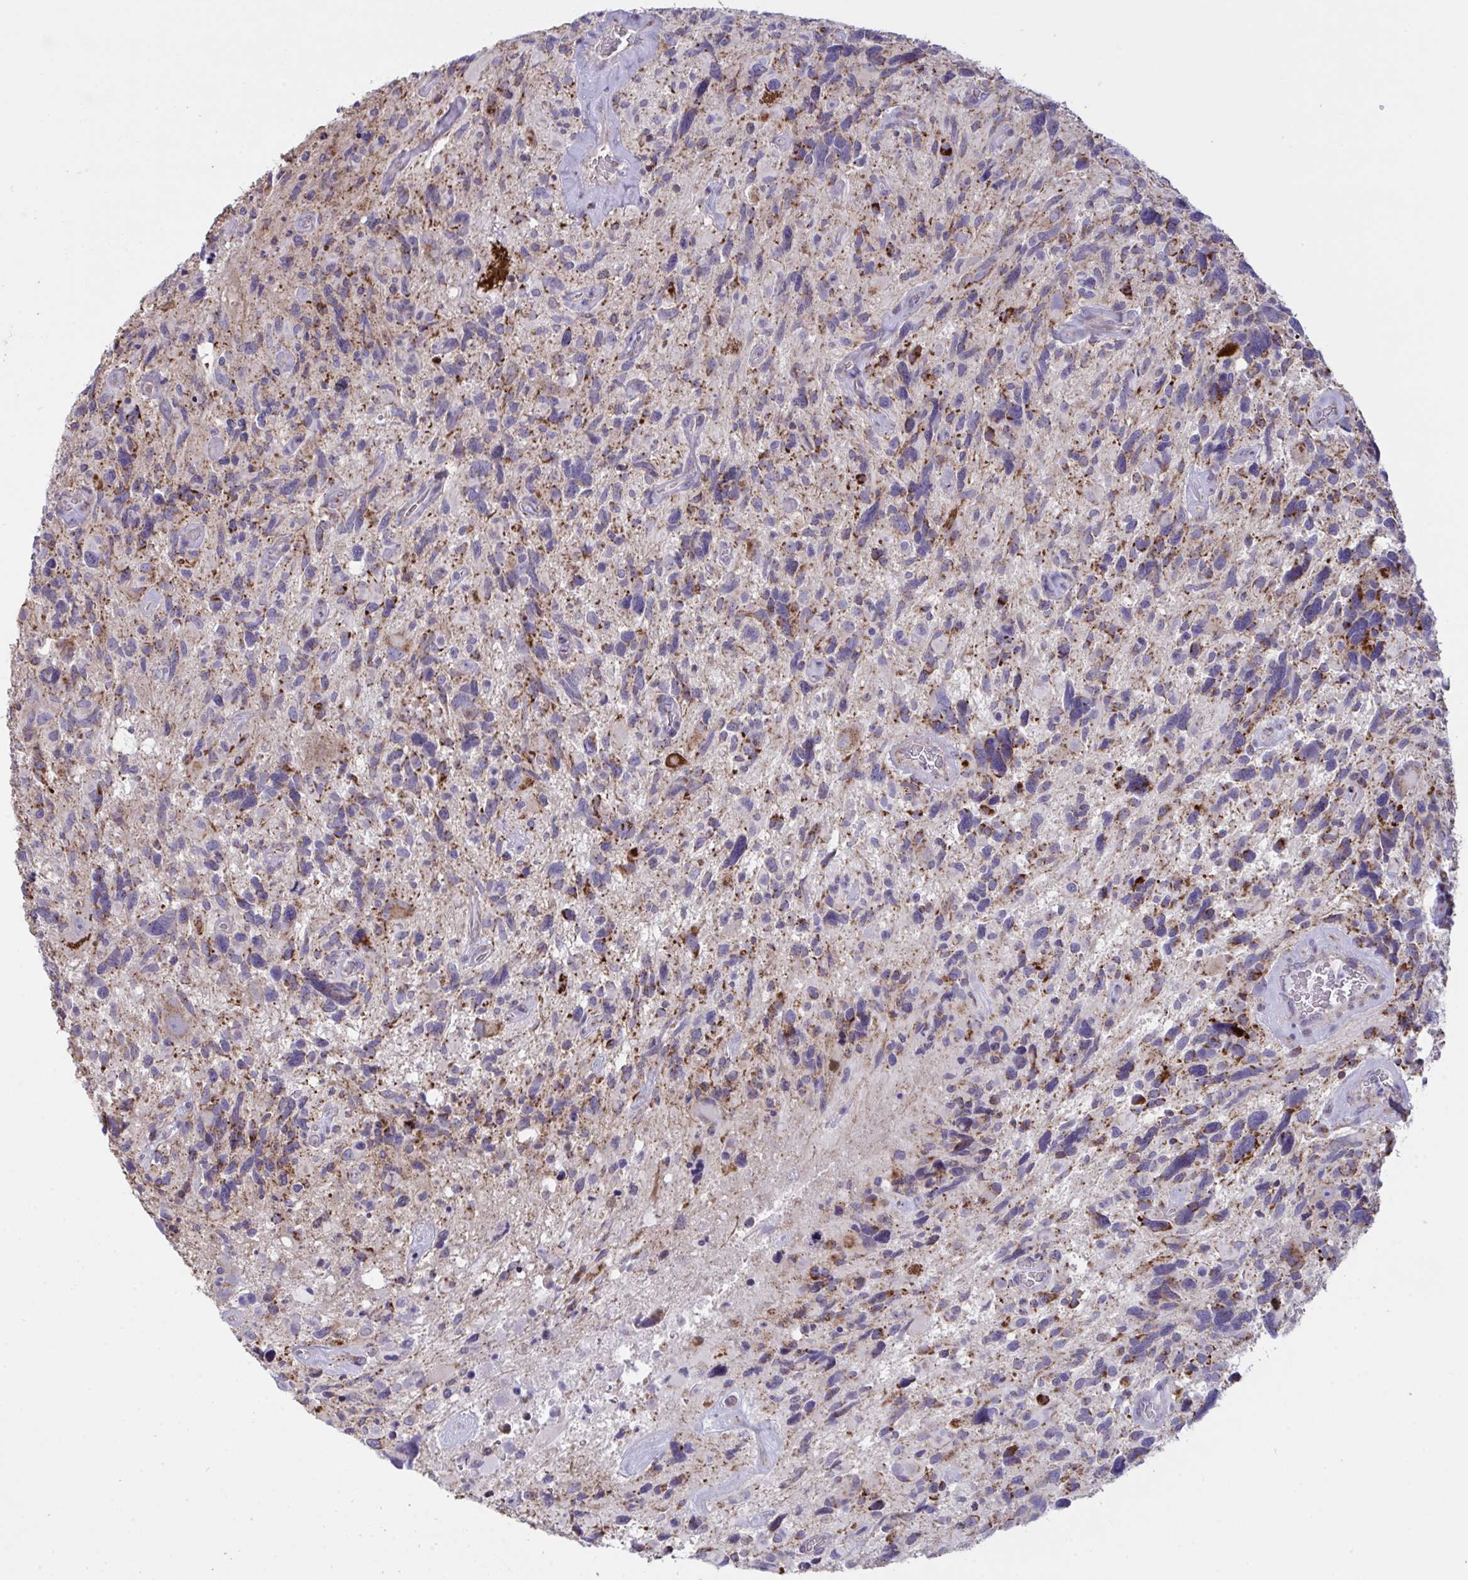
{"staining": {"intensity": "moderate", "quantity": "25%-75%", "location": "cytoplasmic/membranous"}, "tissue": "glioma", "cell_type": "Tumor cells", "image_type": "cancer", "snomed": [{"axis": "morphology", "description": "Glioma, malignant, High grade"}, {"axis": "topography", "description": "Brain"}], "caption": "DAB immunohistochemical staining of human malignant glioma (high-grade) displays moderate cytoplasmic/membranous protein positivity in about 25%-75% of tumor cells.", "gene": "MICOS10", "patient": {"sex": "male", "age": 49}}